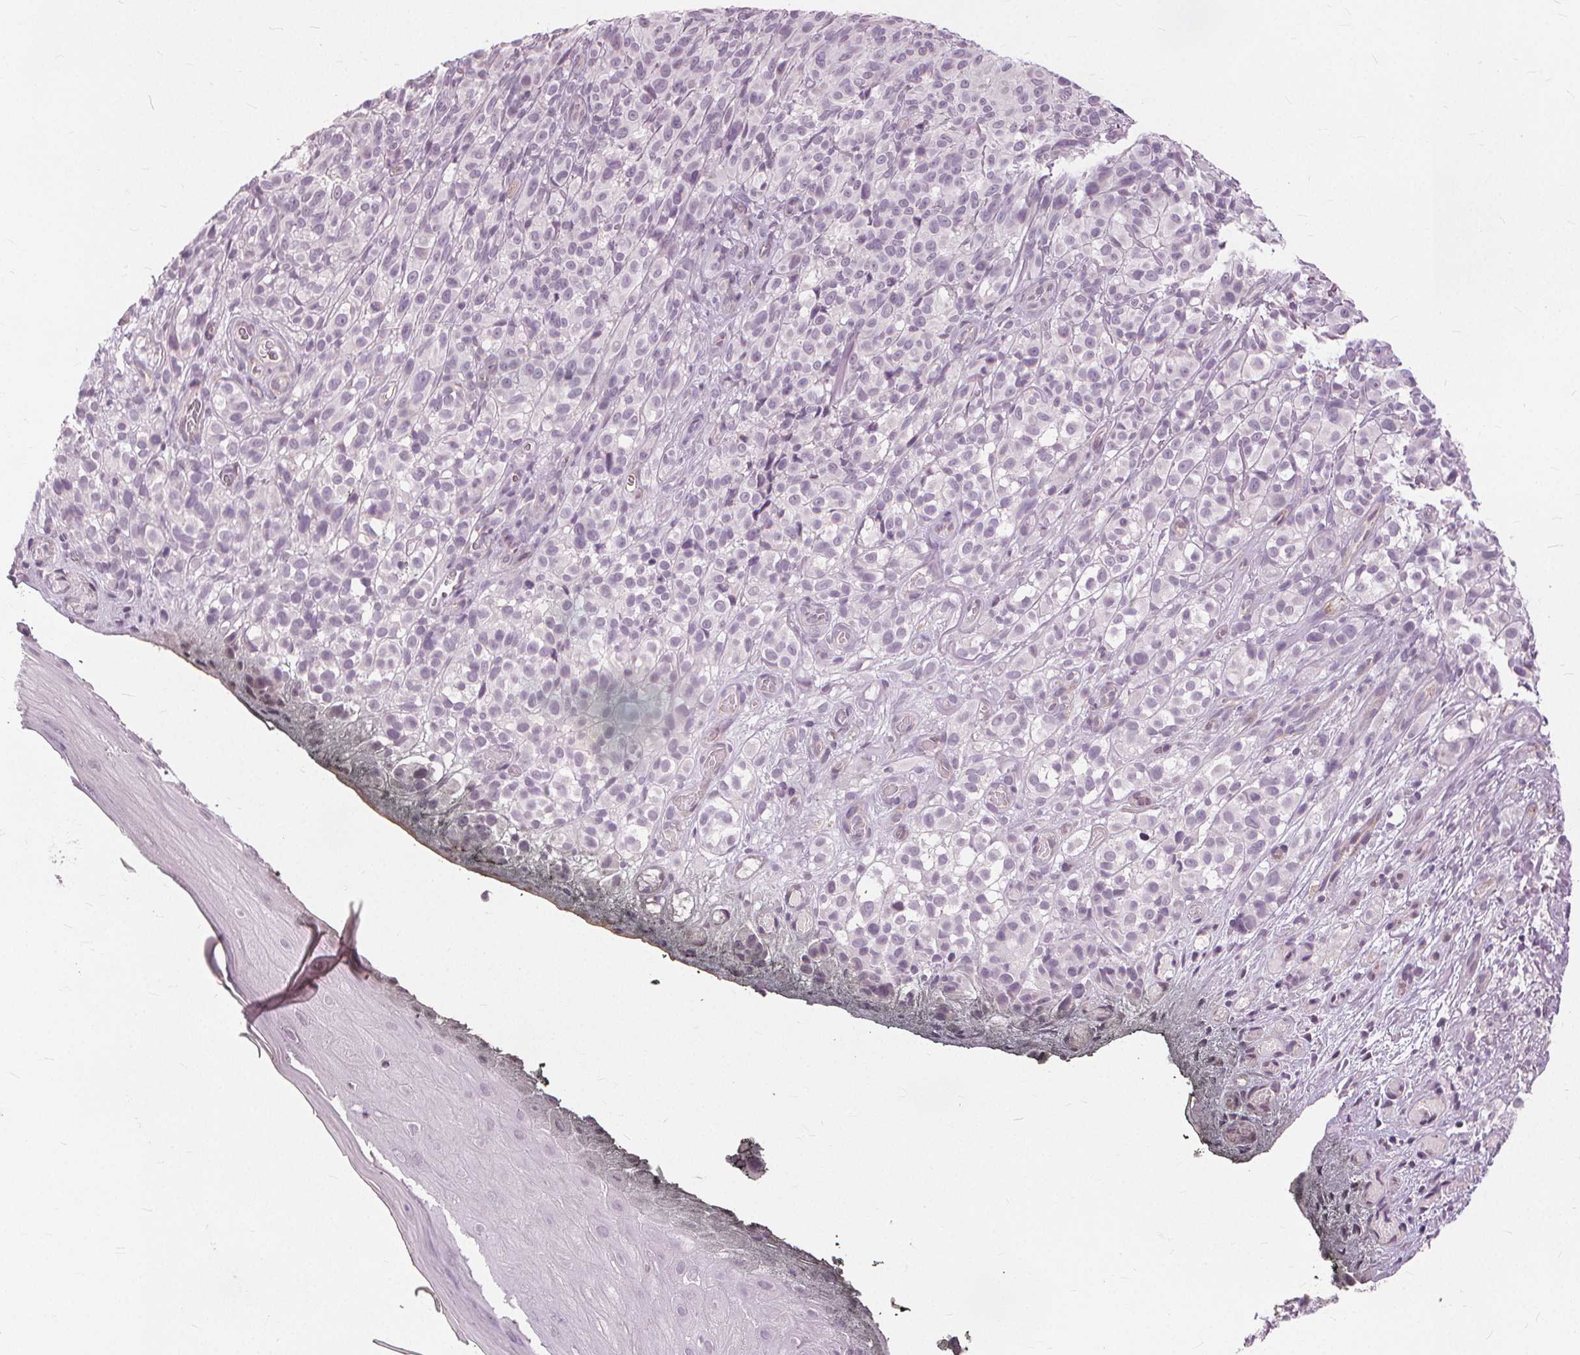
{"staining": {"intensity": "negative", "quantity": "none", "location": "none"}, "tissue": "melanoma", "cell_type": "Tumor cells", "image_type": "cancer", "snomed": [{"axis": "morphology", "description": "Malignant melanoma, NOS"}, {"axis": "topography", "description": "Skin"}], "caption": "Human malignant melanoma stained for a protein using immunohistochemistry (IHC) exhibits no expression in tumor cells.", "gene": "SFTPD", "patient": {"sex": "female", "age": 85}}